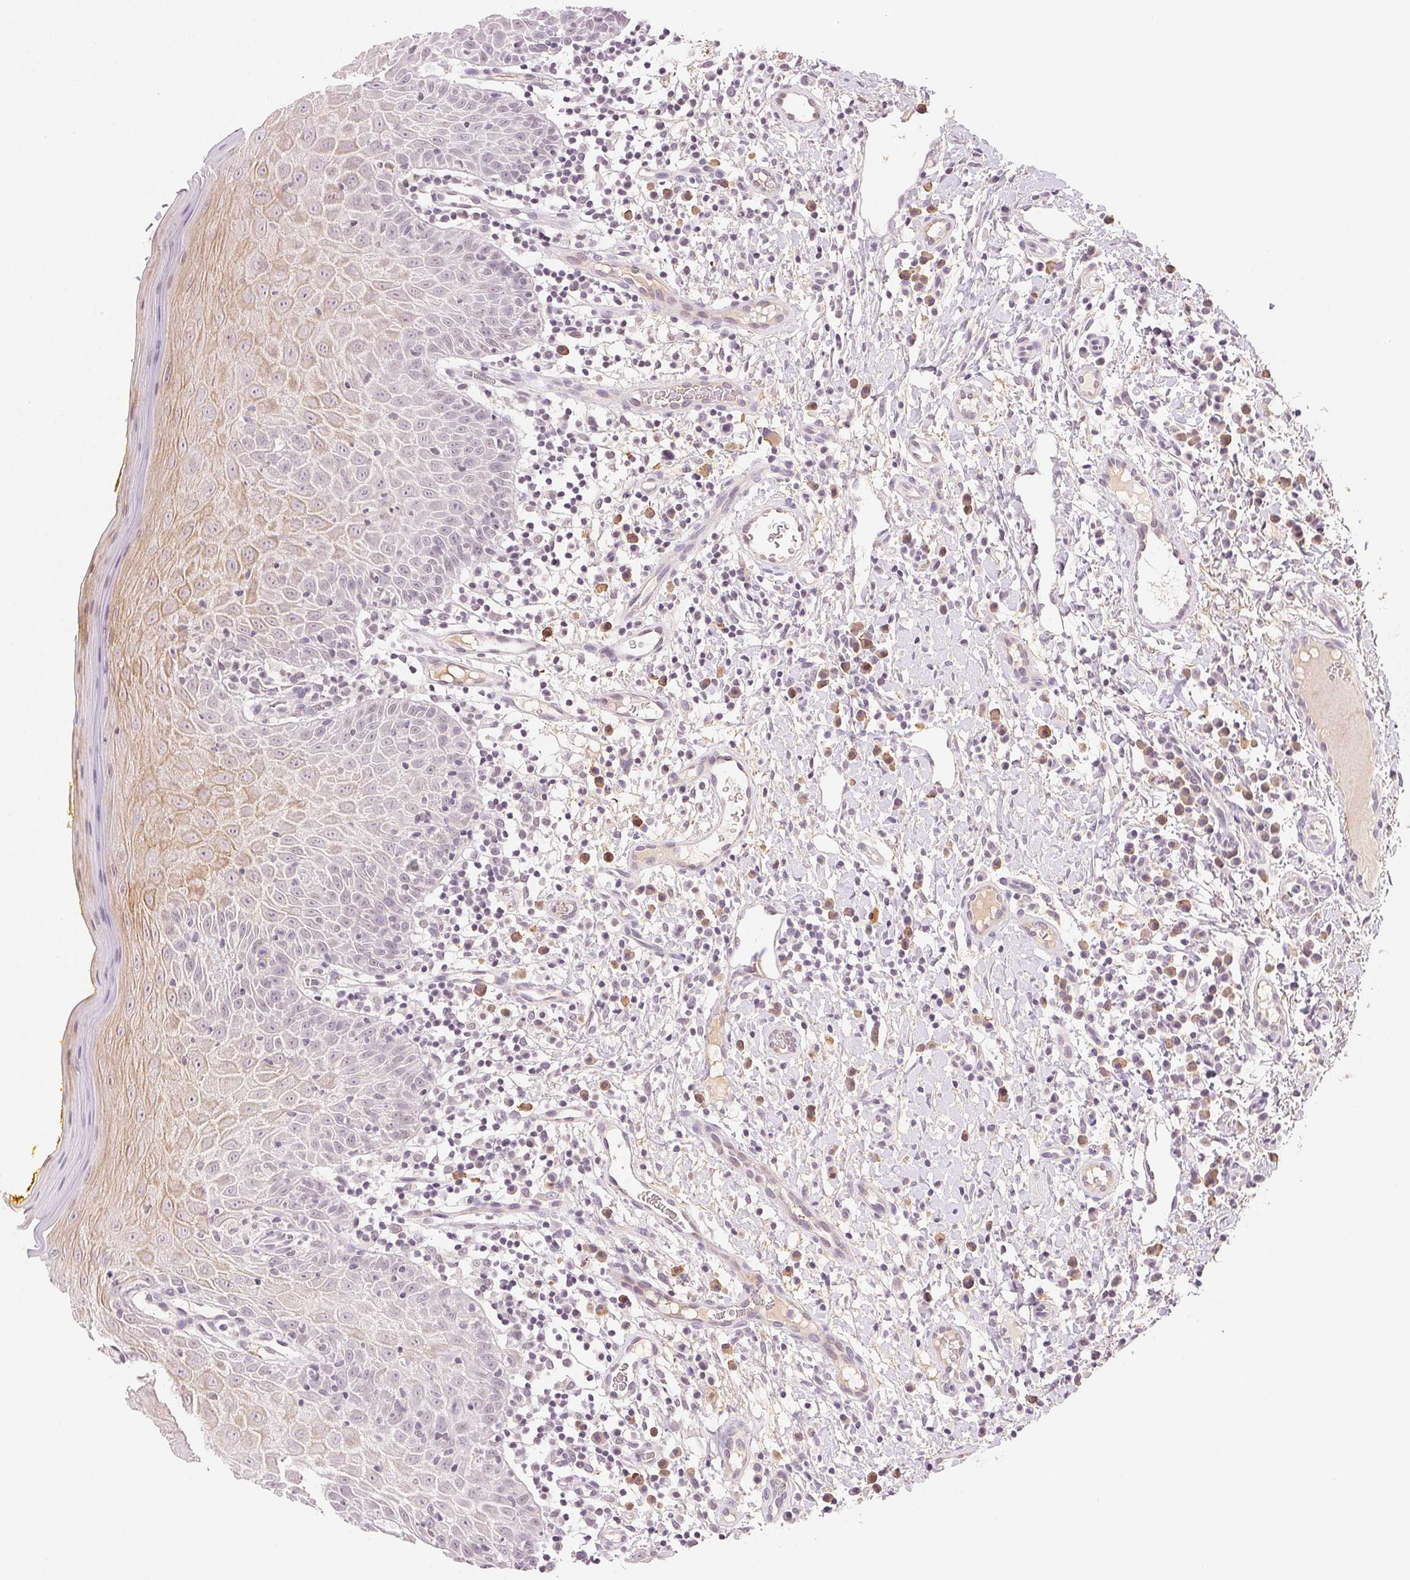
{"staining": {"intensity": "negative", "quantity": "none", "location": "none"}, "tissue": "oral mucosa", "cell_type": "Squamous epithelial cells", "image_type": "normal", "snomed": [{"axis": "morphology", "description": "Normal tissue, NOS"}, {"axis": "topography", "description": "Oral tissue"}, {"axis": "topography", "description": "Tounge, NOS"}], "caption": "Squamous epithelial cells are negative for protein expression in unremarkable human oral mucosa. (DAB (3,3'-diaminobenzidine) immunohistochemistry, high magnification).", "gene": "FNDC4", "patient": {"sex": "female", "age": 58}}